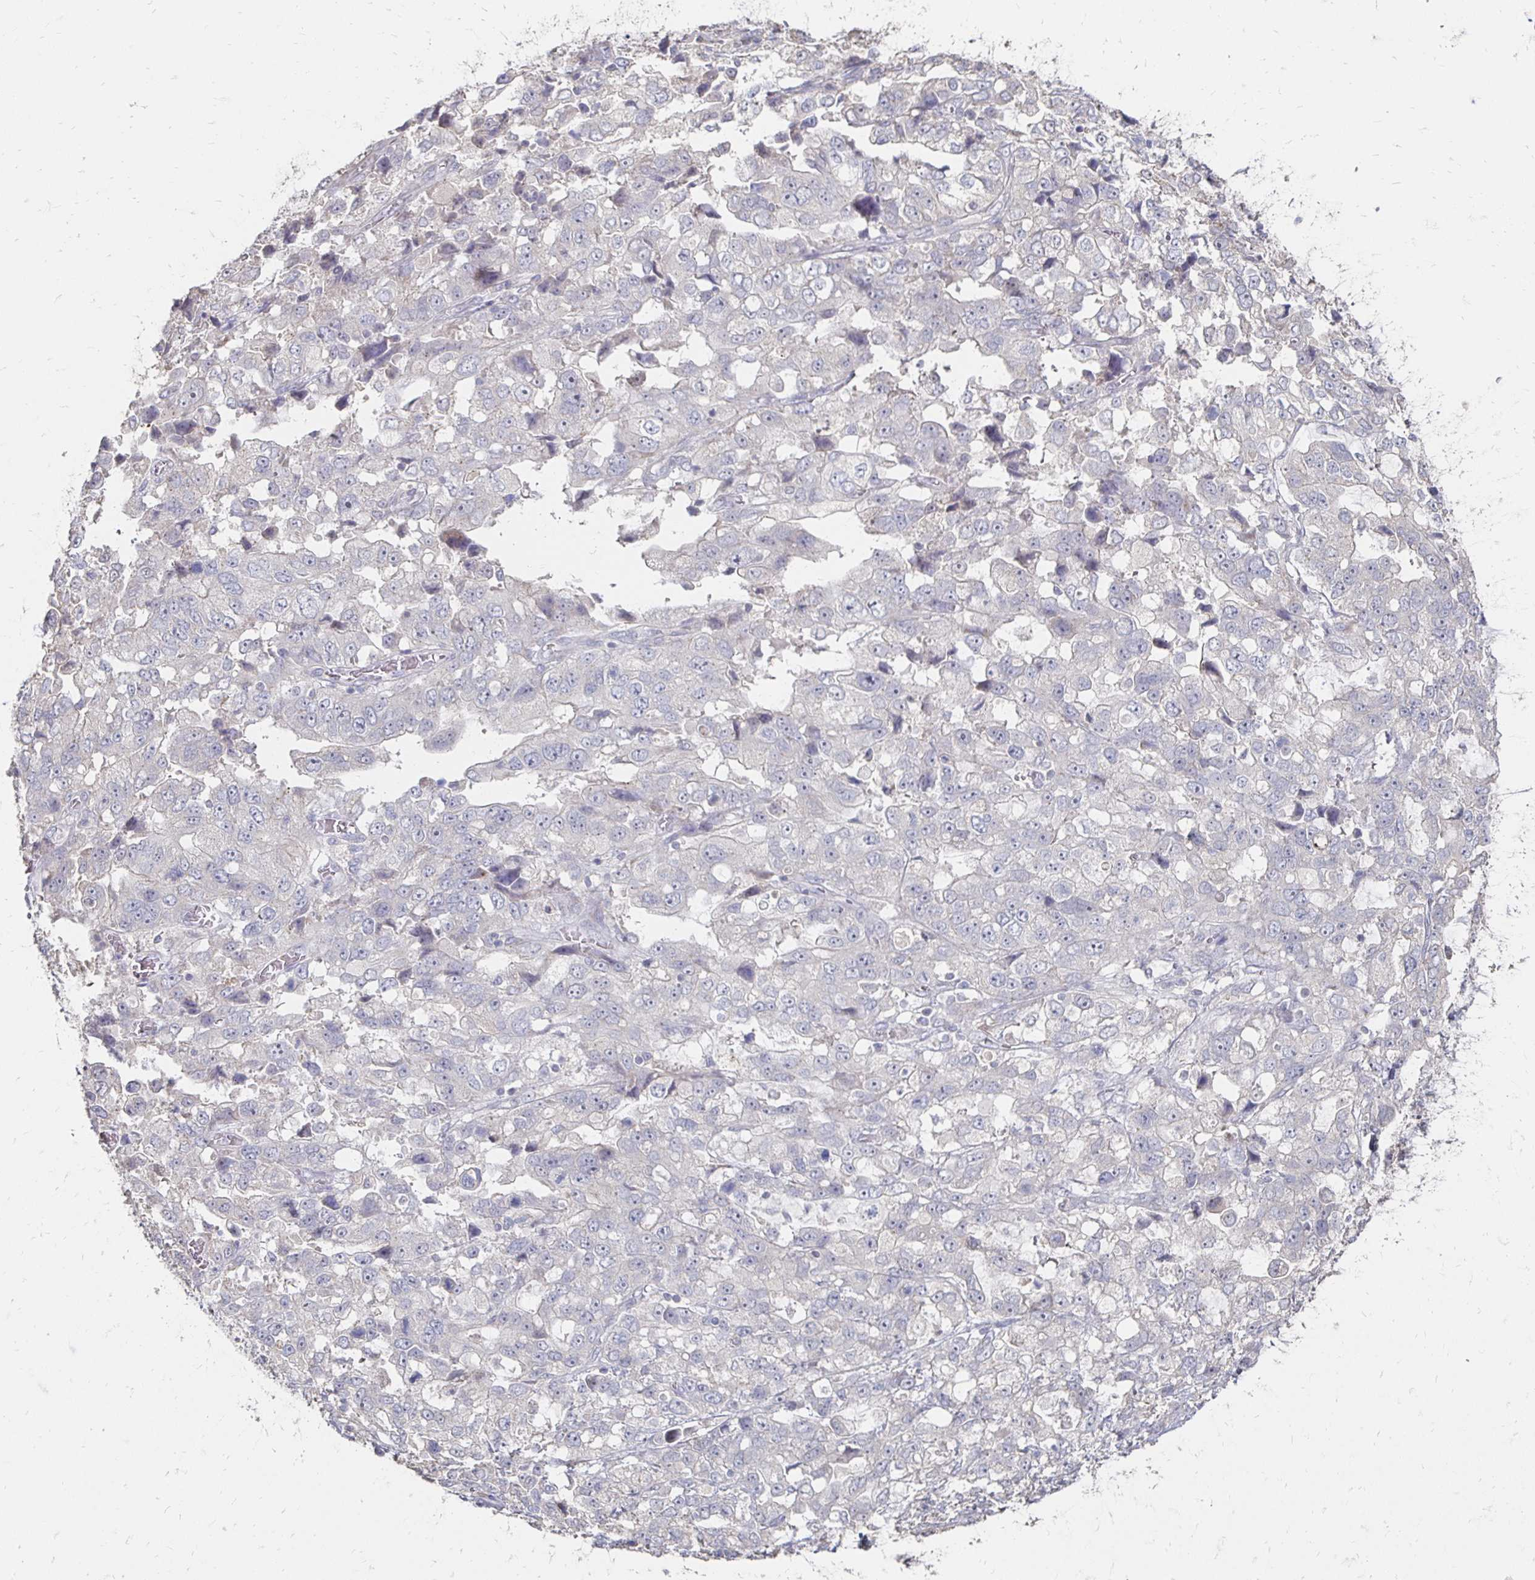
{"staining": {"intensity": "negative", "quantity": "none", "location": "none"}, "tissue": "stomach cancer", "cell_type": "Tumor cells", "image_type": "cancer", "snomed": [{"axis": "morphology", "description": "Adenocarcinoma, NOS"}, {"axis": "topography", "description": "Stomach, upper"}], "caption": "IHC micrograph of neoplastic tissue: human stomach adenocarcinoma stained with DAB reveals no significant protein expression in tumor cells. (DAB (3,3'-diaminobenzidine) immunohistochemistry (IHC), high magnification).", "gene": "ZNF727", "patient": {"sex": "female", "age": 81}}